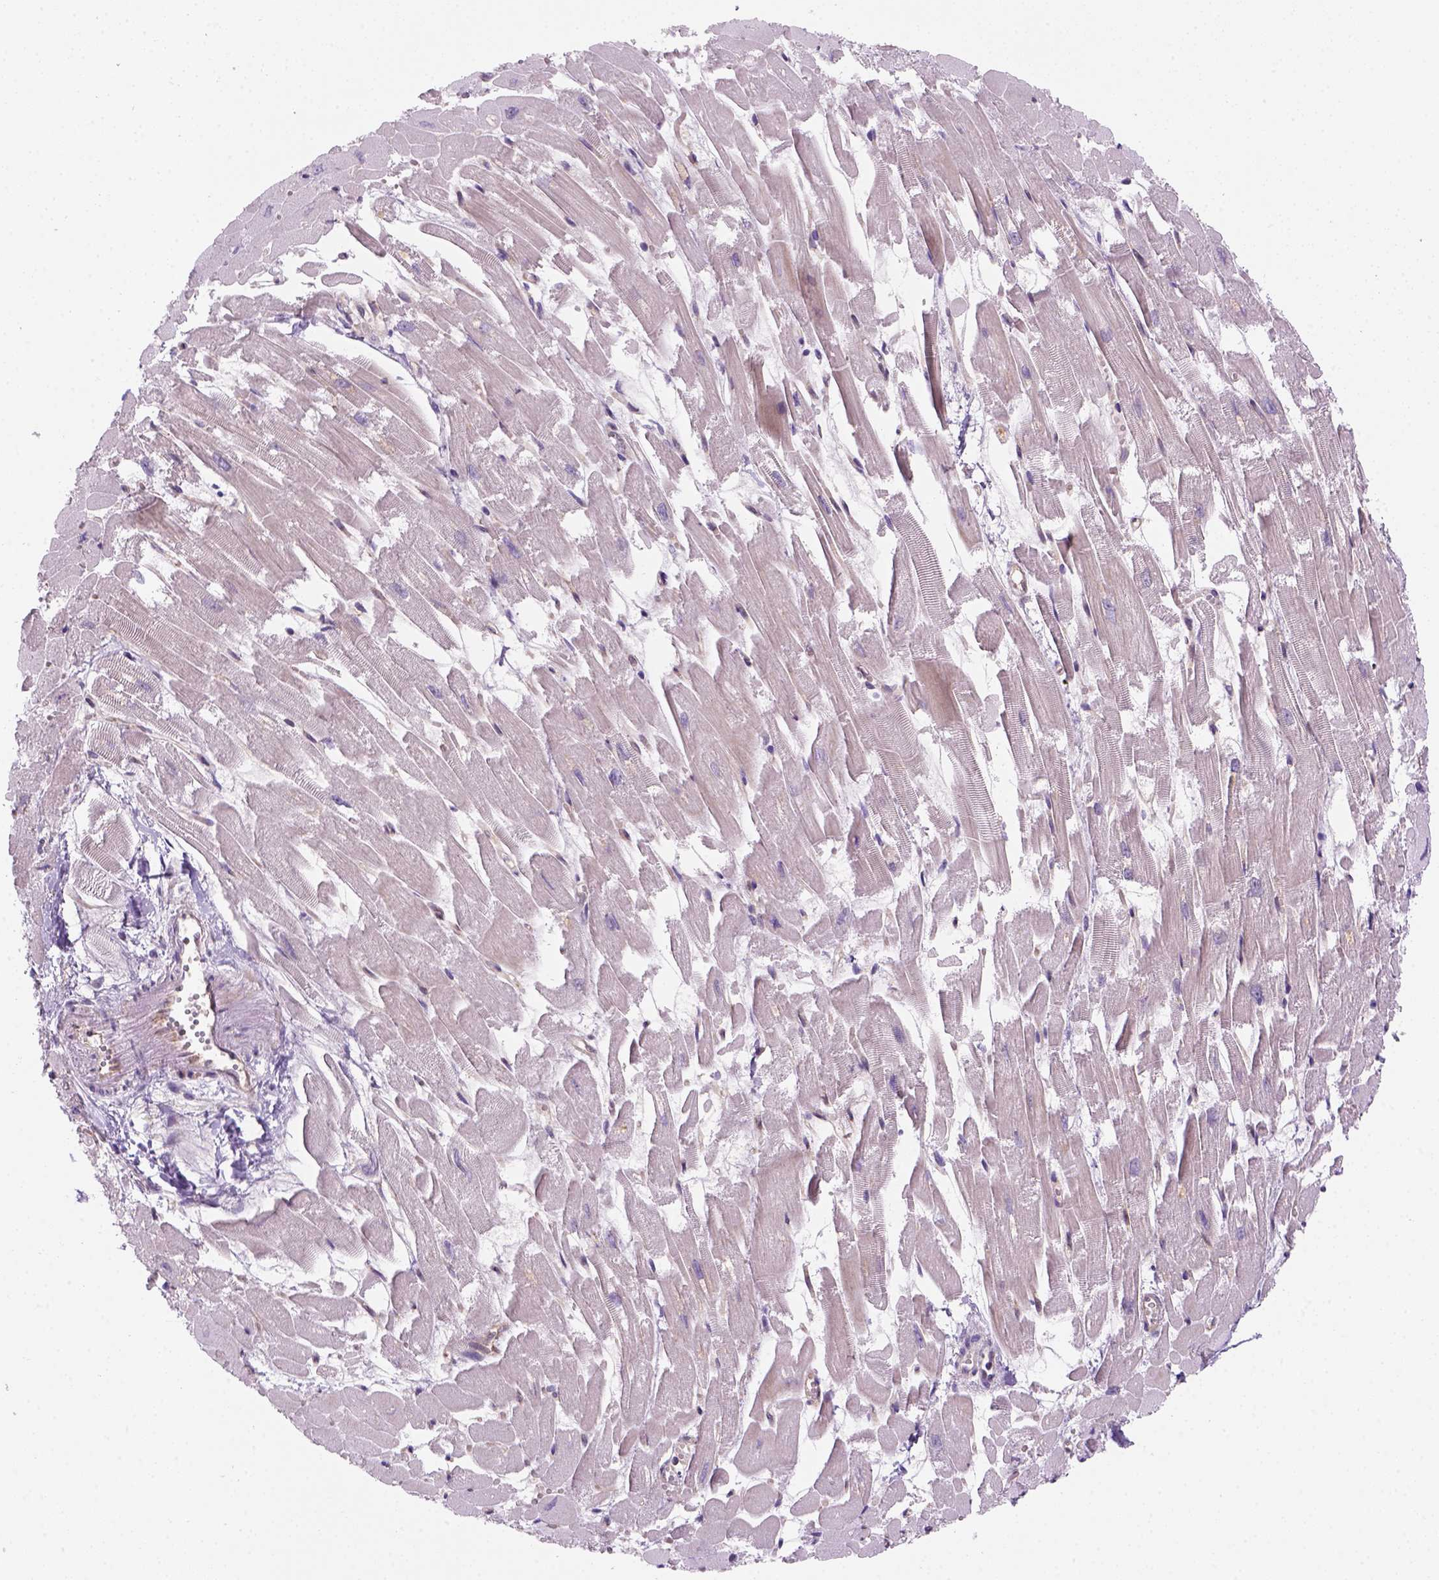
{"staining": {"intensity": "negative", "quantity": "none", "location": "none"}, "tissue": "heart muscle", "cell_type": "Cardiomyocytes", "image_type": "normal", "snomed": [{"axis": "morphology", "description": "Normal tissue, NOS"}, {"axis": "topography", "description": "Heart"}], "caption": "The IHC photomicrograph has no significant positivity in cardiomyocytes of heart muscle.", "gene": "VSTM5", "patient": {"sex": "female", "age": 52}}